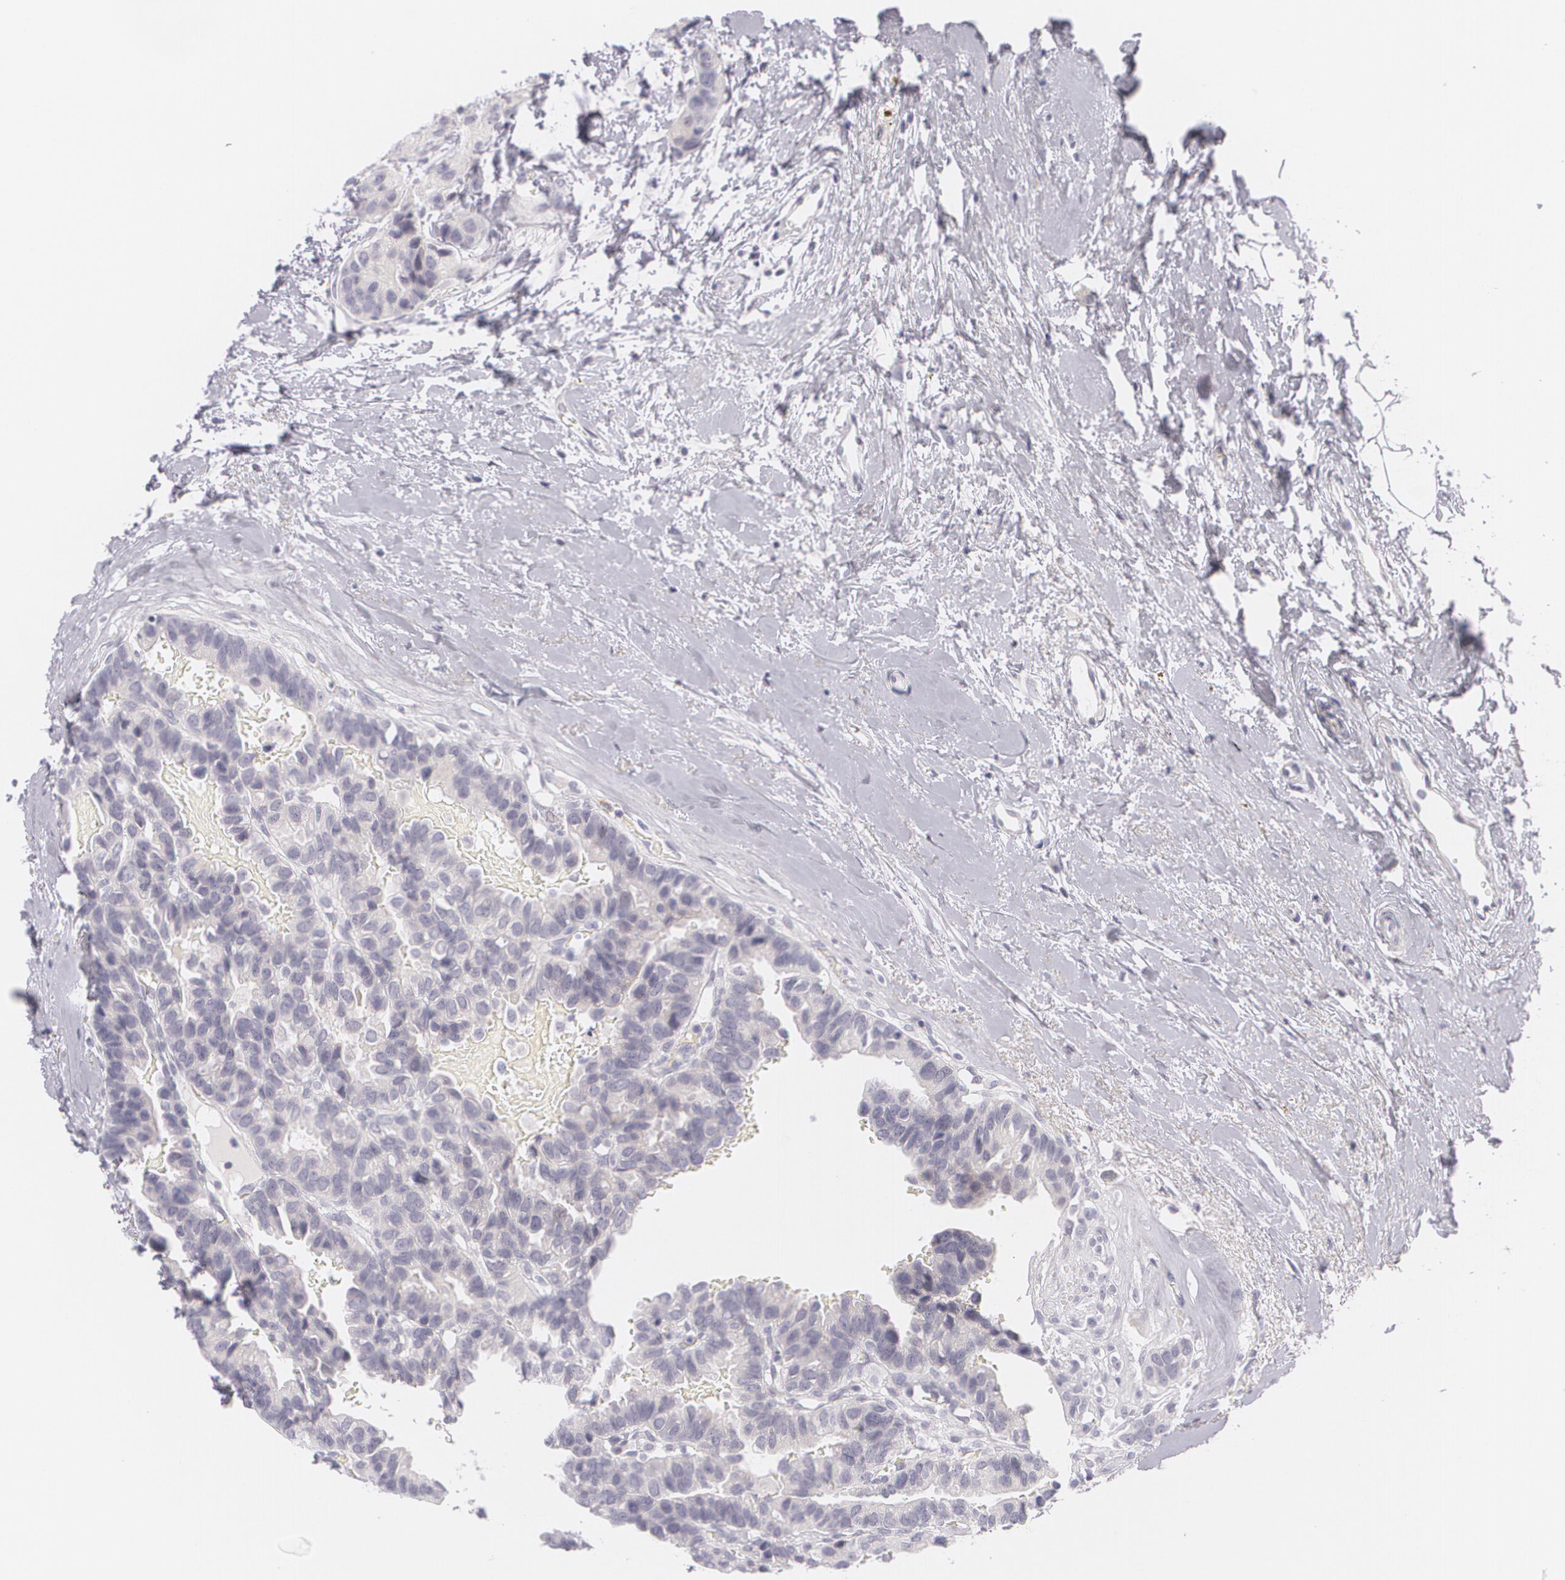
{"staining": {"intensity": "negative", "quantity": "none", "location": "none"}, "tissue": "breast cancer", "cell_type": "Tumor cells", "image_type": "cancer", "snomed": [{"axis": "morphology", "description": "Duct carcinoma"}, {"axis": "topography", "description": "Breast"}], "caption": "Breast cancer (infiltrating ductal carcinoma) was stained to show a protein in brown. There is no significant expression in tumor cells.", "gene": "FAM181A", "patient": {"sex": "female", "age": 69}}